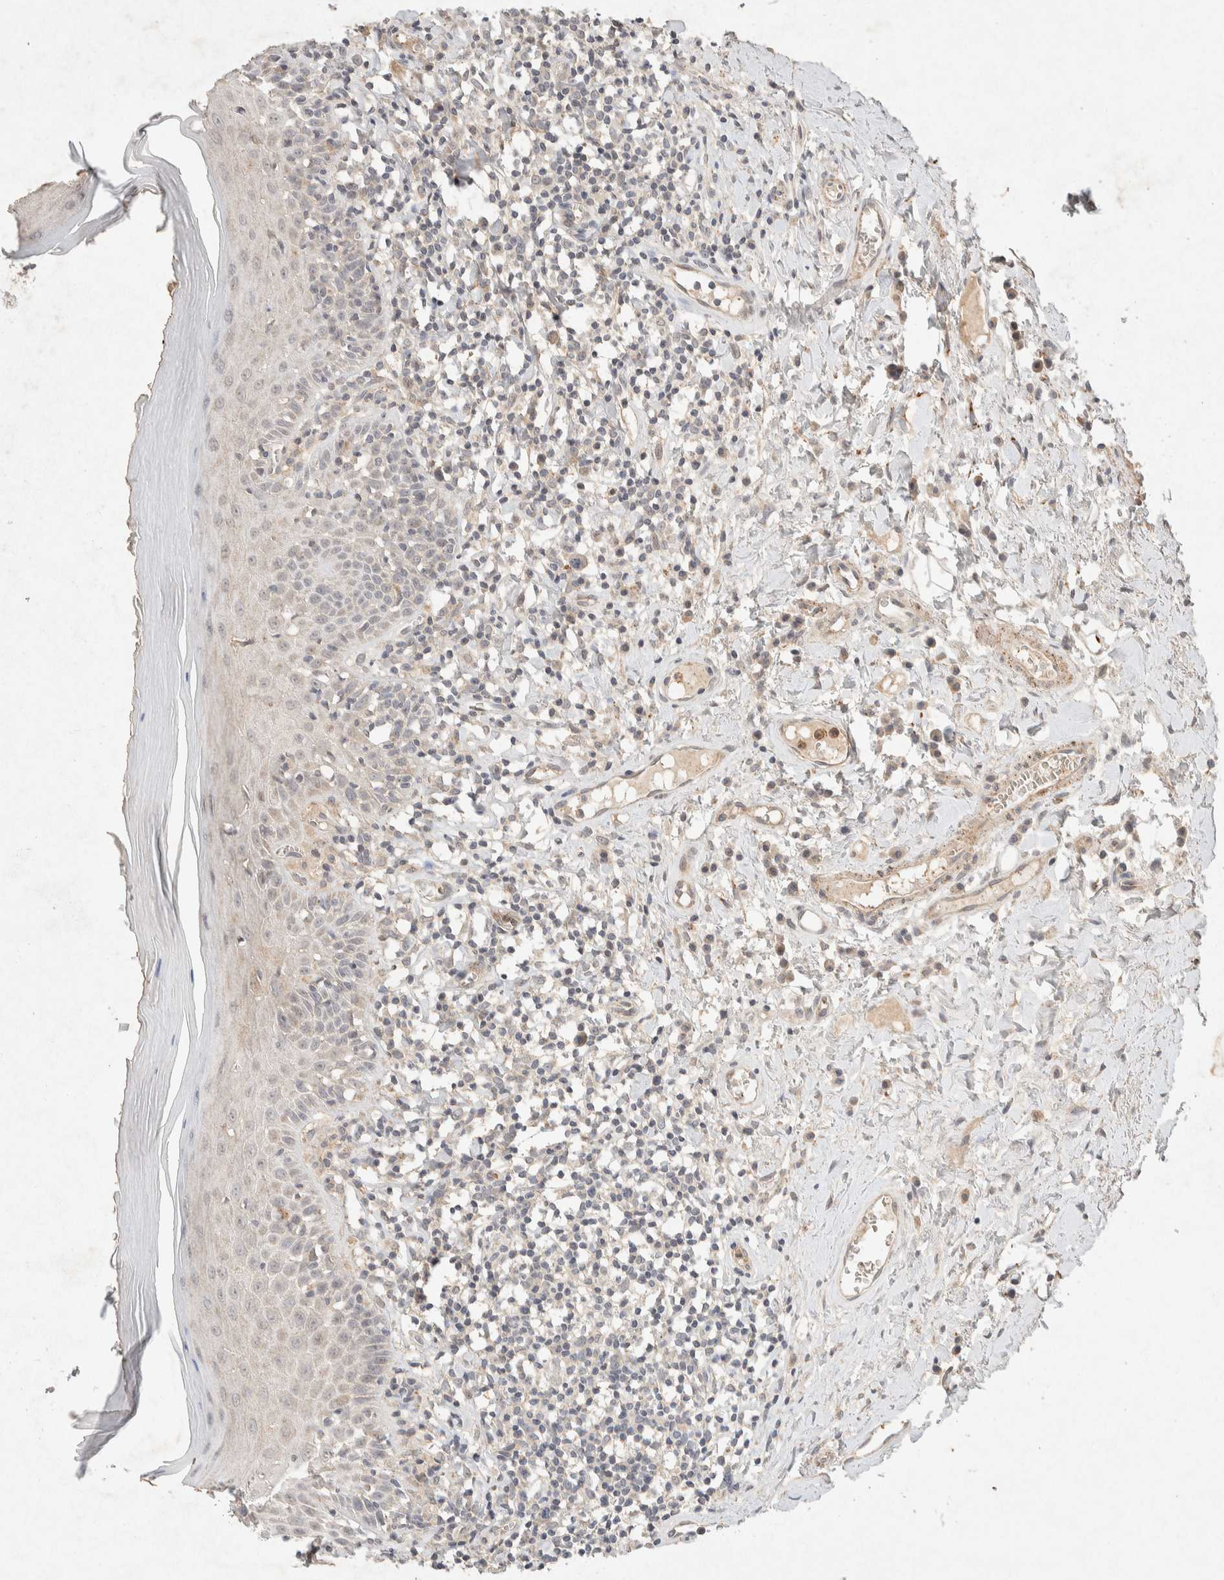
{"staining": {"intensity": "weak", "quantity": "25%-75%", "location": "cytoplasmic/membranous"}, "tissue": "oral mucosa", "cell_type": "Squamous epithelial cells", "image_type": "normal", "snomed": [{"axis": "morphology", "description": "Normal tissue, NOS"}, {"axis": "topography", "description": "Oral tissue"}], "caption": "Weak cytoplasmic/membranous staining is identified in about 25%-75% of squamous epithelial cells in normal oral mucosa. Using DAB (brown) and hematoxylin (blue) stains, captured at high magnification using brightfield microscopy.", "gene": "GNAI1", "patient": {"sex": "male", "age": 82}}